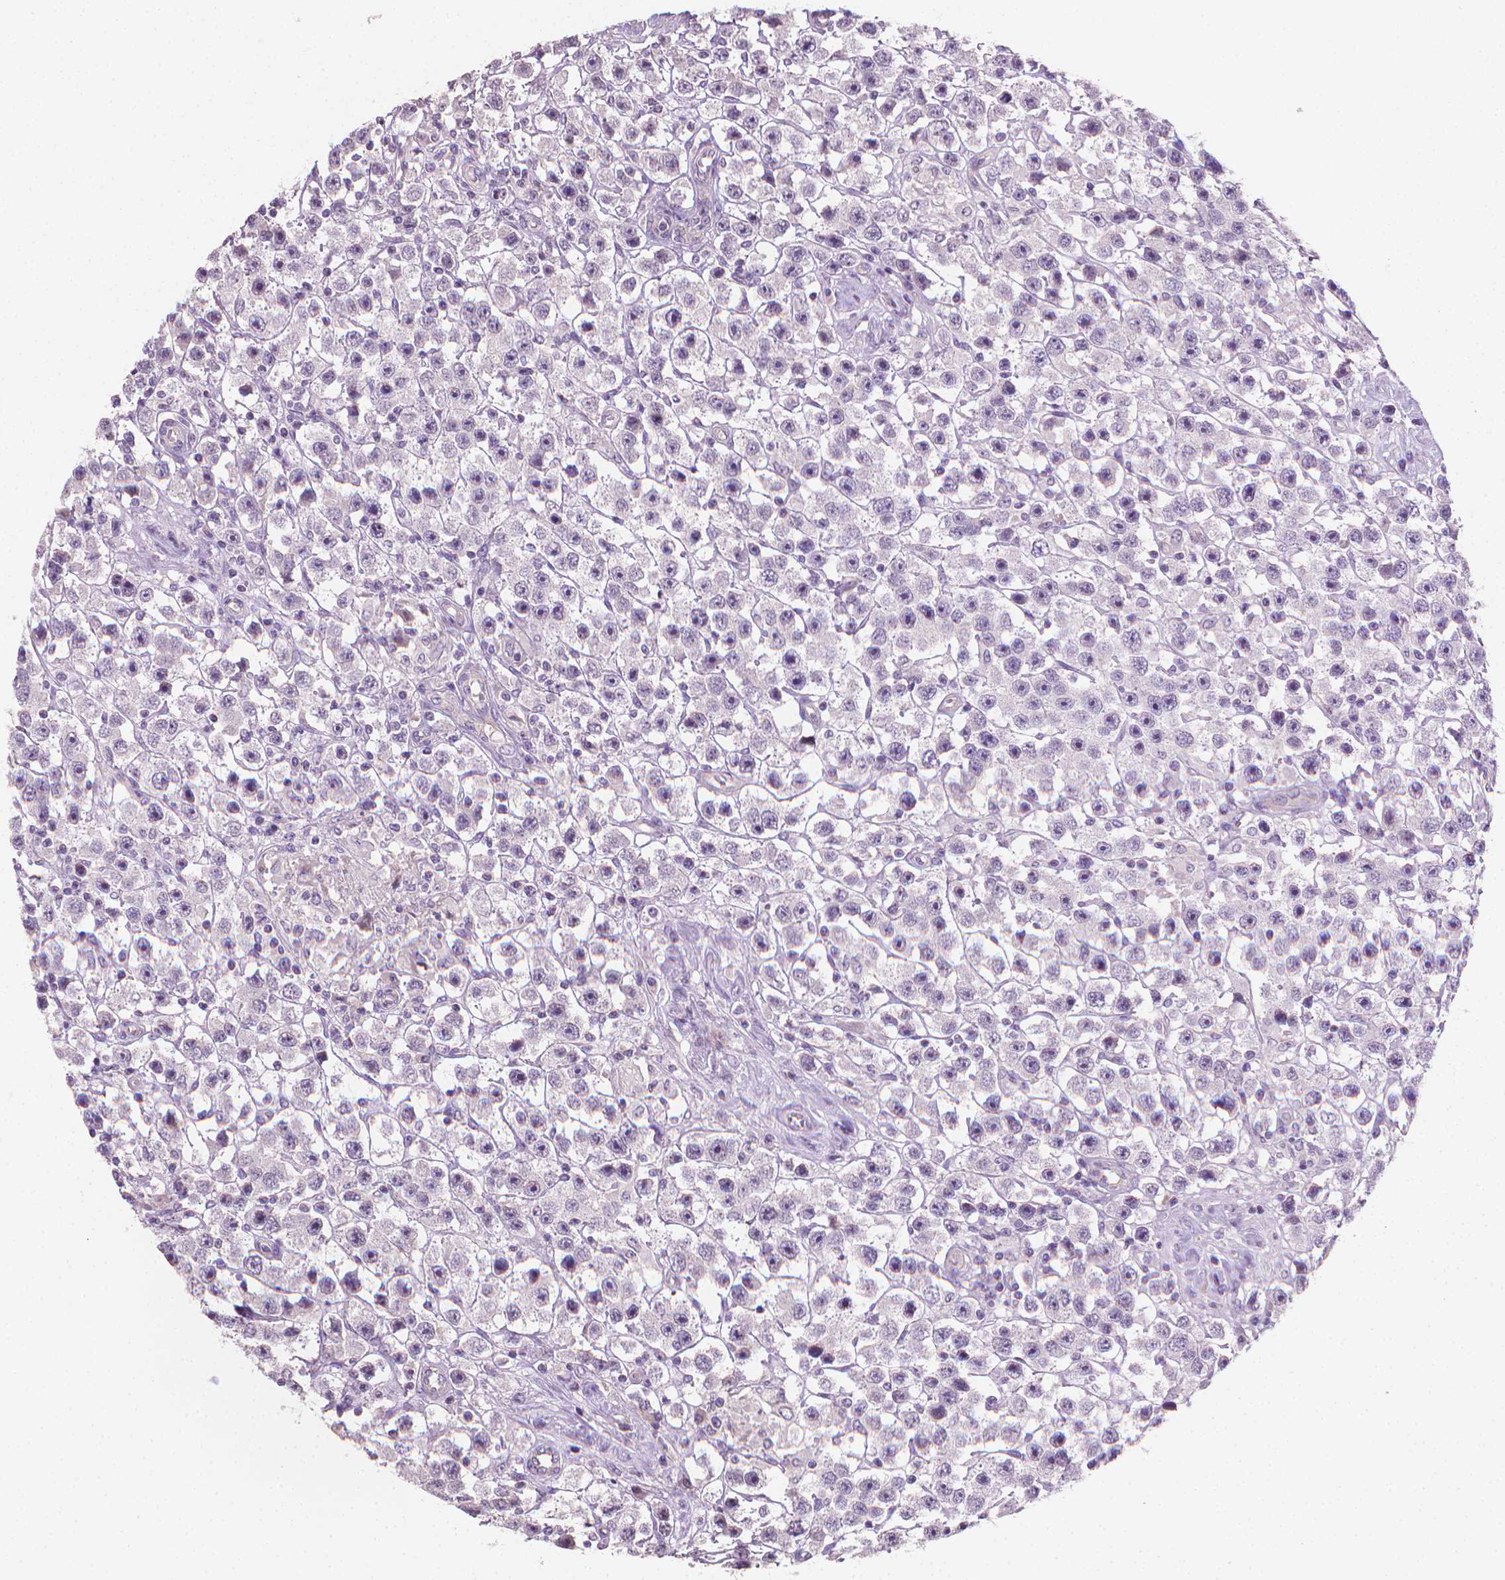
{"staining": {"intensity": "negative", "quantity": "none", "location": "none"}, "tissue": "testis cancer", "cell_type": "Tumor cells", "image_type": "cancer", "snomed": [{"axis": "morphology", "description": "Seminoma, NOS"}, {"axis": "topography", "description": "Testis"}], "caption": "IHC of human seminoma (testis) displays no positivity in tumor cells.", "gene": "CLXN", "patient": {"sex": "male", "age": 45}}